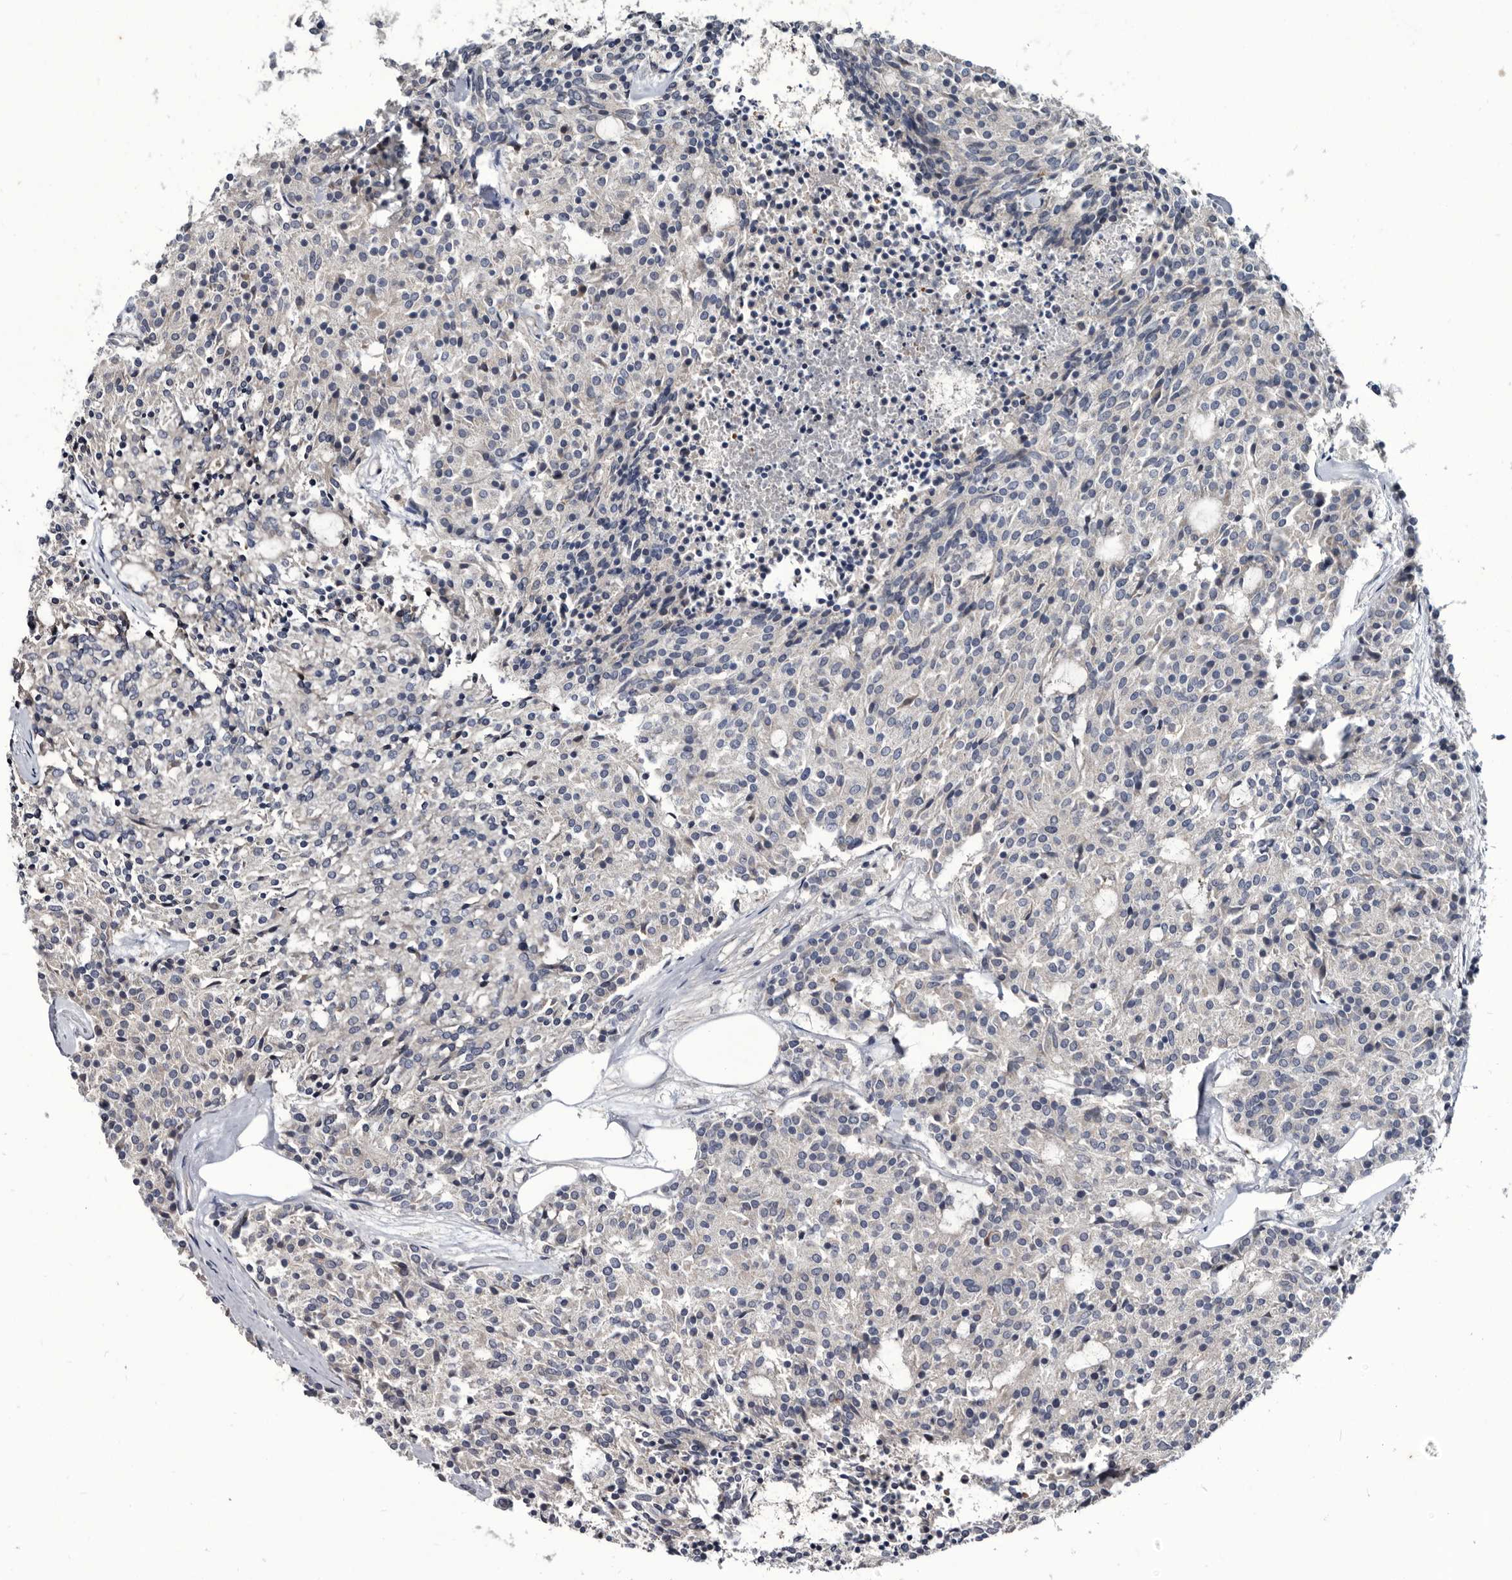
{"staining": {"intensity": "negative", "quantity": "none", "location": "none"}, "tissue": "carcinoid", "cell_type": "Tumor cells", "image_type": "cancer", "snomed": [{"axis": "morphology", "description": "Carcinoid, malignant, NOS"}, {"axis": "topography", "description": "Pancreas"}], "caption": "A high-resolution photomicrograph shows immunohistochemistry (IHC) staining of carcinoid (malignant), which exhibits no significant positivity in tumor cells.", "gene": "PROM1", "patient": {"sex": "female", "age": 54}}